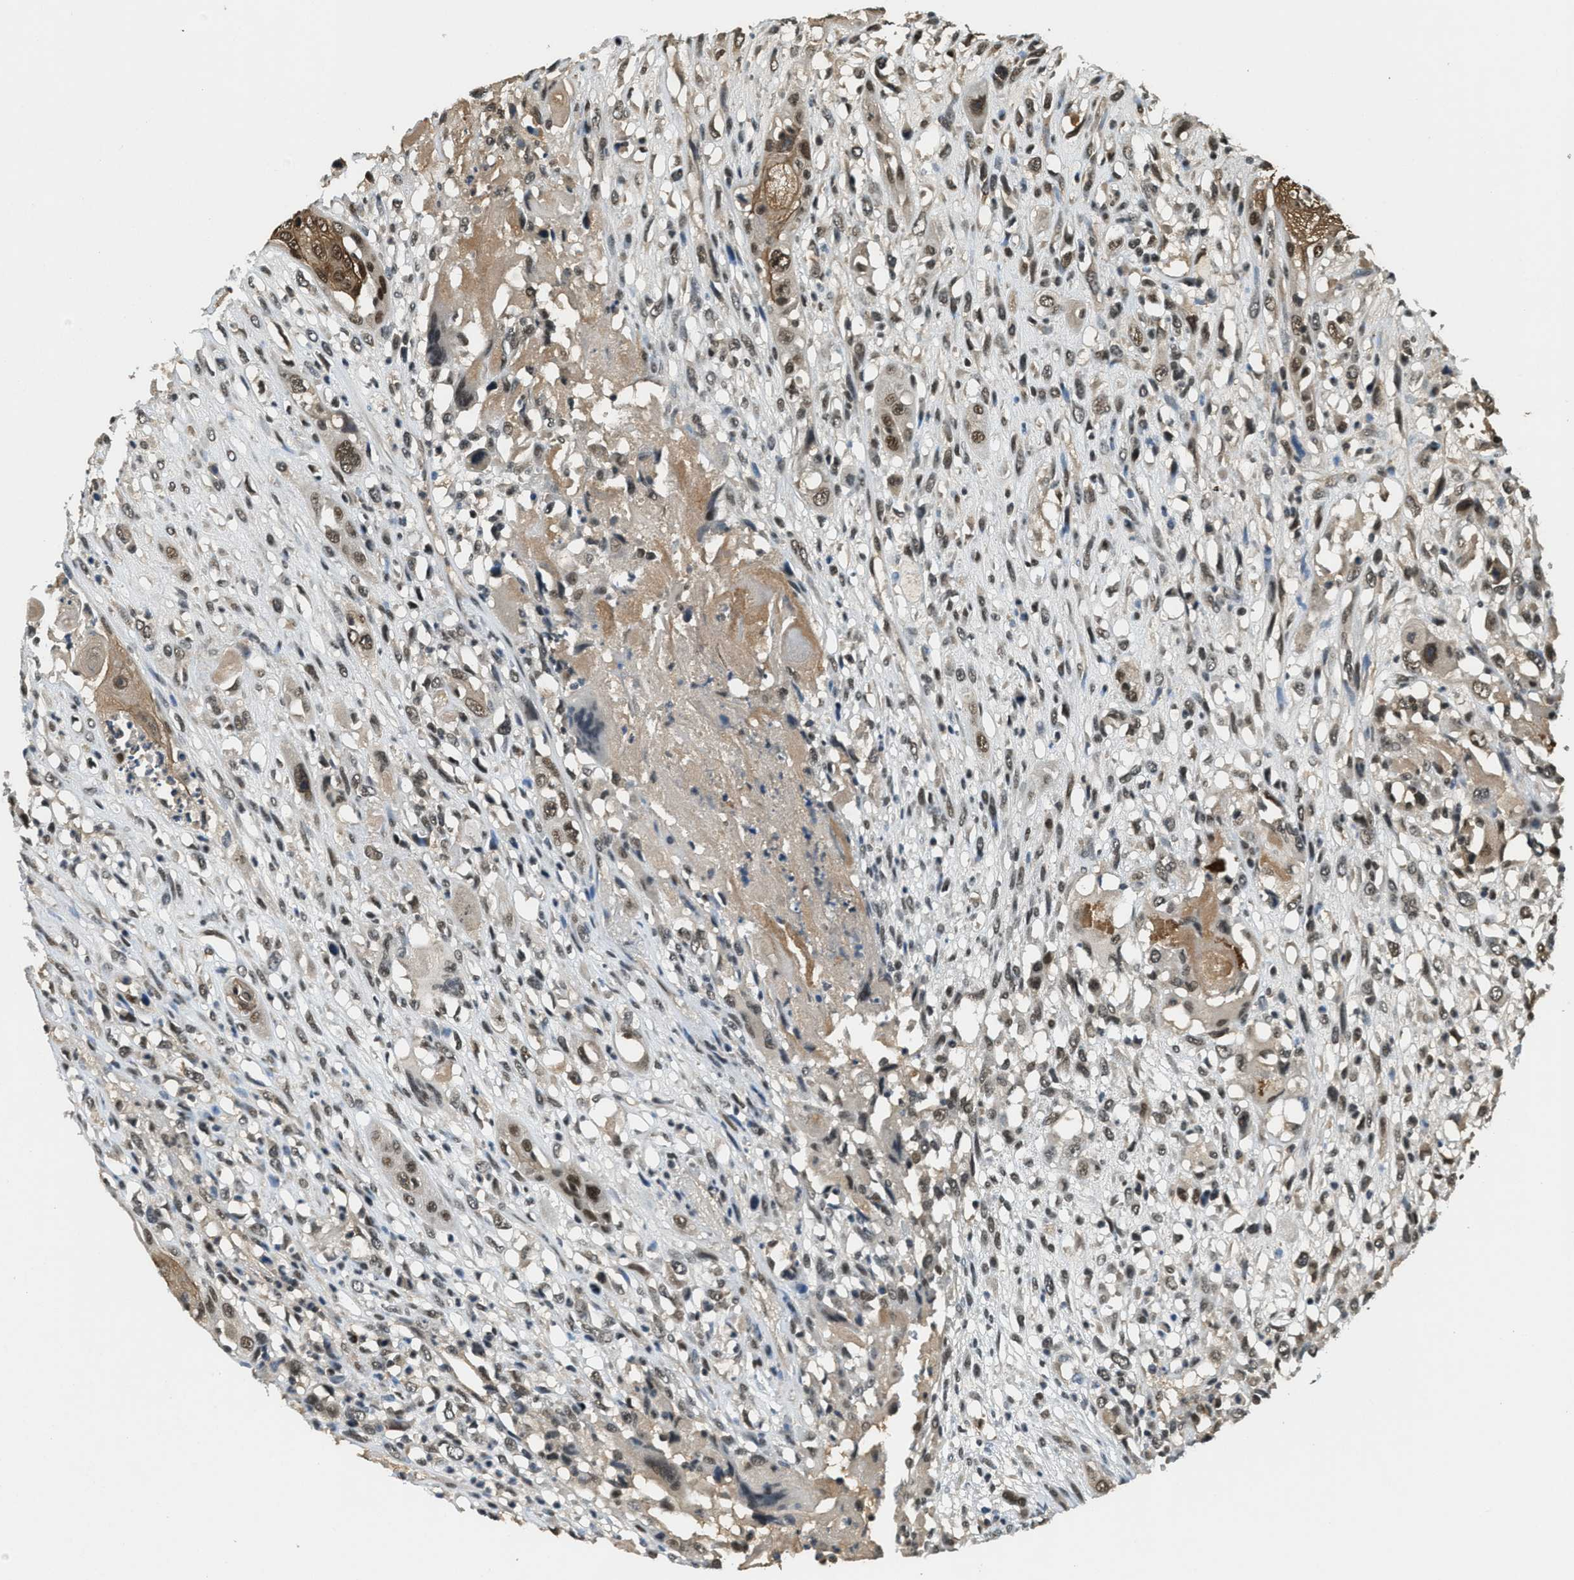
{"staining": {"intensity": "moderate", "quantity": ">75%", "location": "nuclear"}, "tissue": "head and neck cancer", "cell_type": "Tumor cells", "image_type": "cancer", "snomed": [{"axis": "morphology", "description": "Necrosis, NOS"}, {"axis": "morphology", "description": "Neoplasm, malignant, NOS"}, {"axis": "topography", "description": "Salivary gland"}, {"axis": "topography", "description": "Head-Neck"}], "caption": "Neoplasm (malignant) (head and neck) stained with DAB IHC shows medium levels of moderate nuclear expression in about >75% of tumor cells. (DAB IHC with brightfield microscopy, high magnification).", "gene": "ZNF148", "patient": {"sex": "male", "age": 43}}